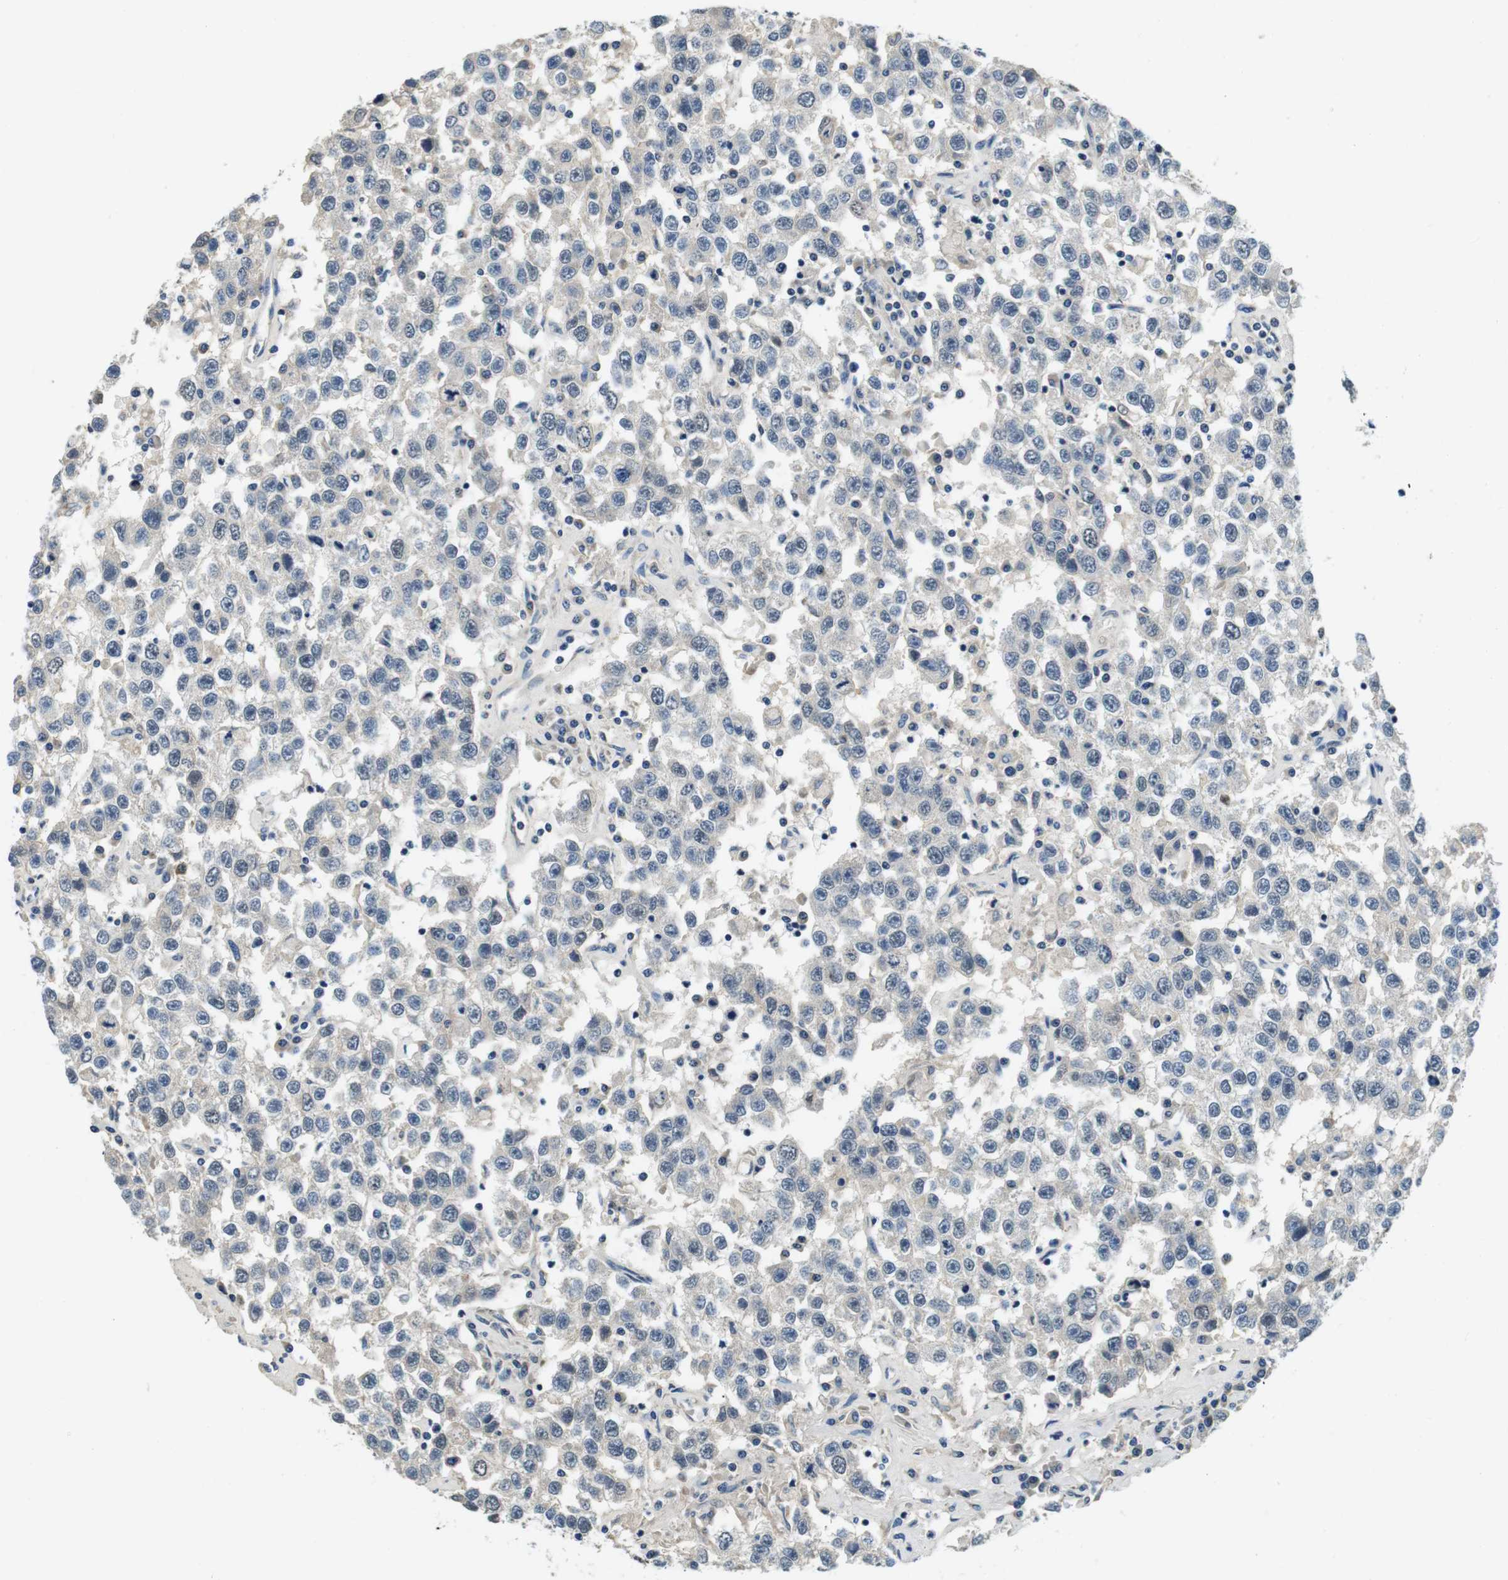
{"staining": {"intensity": "negative", "quantity": "none", "location": "none"}, "tissue": "testis cancer", "cell_type": "Tumor cells", "image_type": "cancer", "snomed": [{"axis": "morphology", "description": "Seminoma, NOS"}, {"axis": "topography", "description": "Testis"}], "caption": "Immunohistochemistry (IHC) histopathology image of testis cancer stained for a protein (brown), which shows no expression in tumor cells. (Stains: DAB immunohistochemistry with hematoxylin counter stain, Microscopy: brightfield microscopy at high magnification).", "gene": "DTNA", "patient": {"sex": "male", "age": 41}}